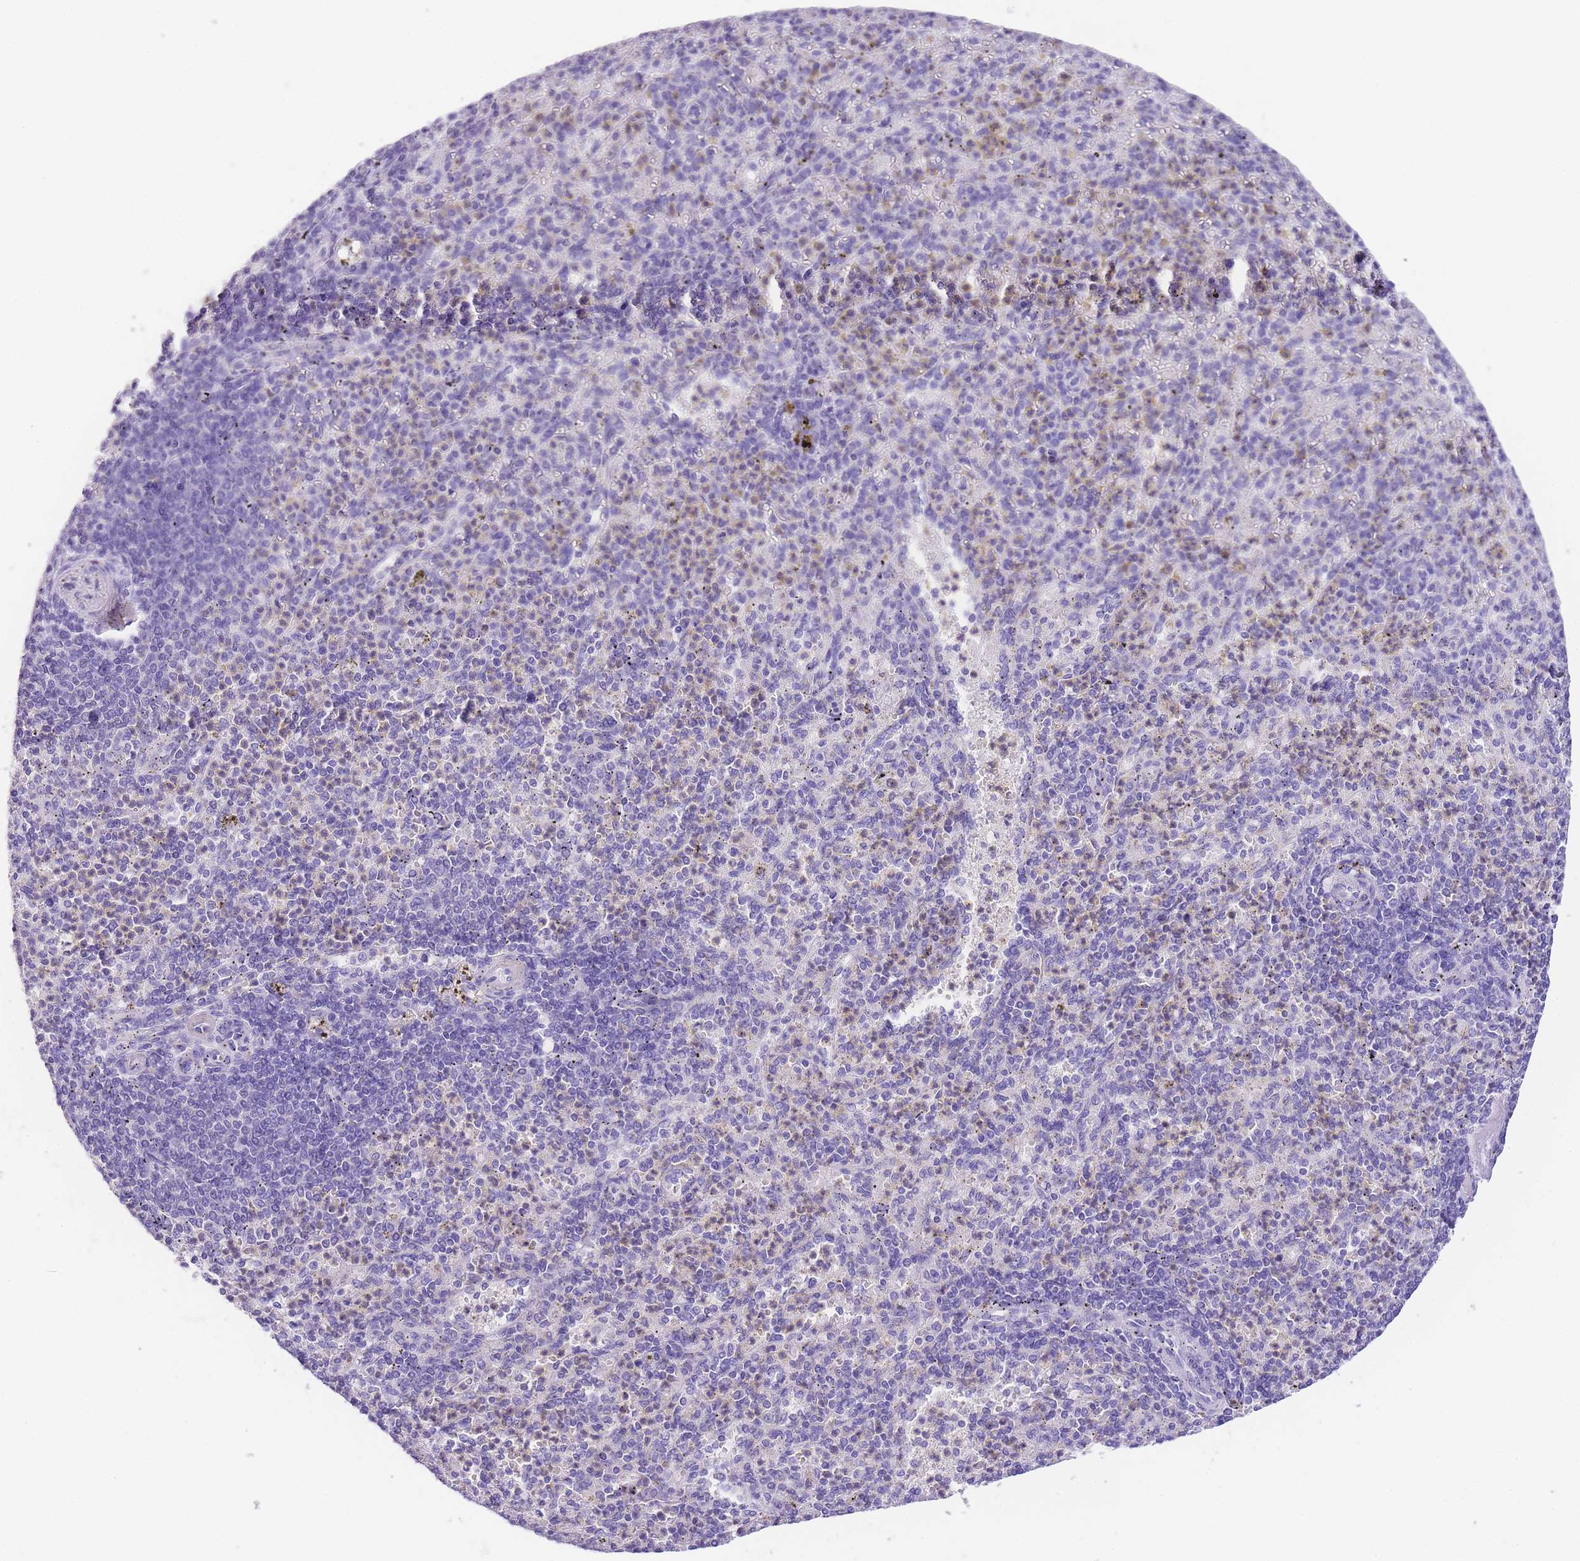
{"staining": {"intensity": "negative", "quantity": "none", "location": "none"}, "tissue": "spleen", "cell_type": "Cells in red pulp", "image_type": "normal", "snomed": [{"axis": "morphology", "description": "Normal tissue, NOS"}, {"axis": "topography", "description": "Spleen"}], "caption": "An immunohistochemistry micrograph of benign spleen is shown. There is no staining in cells in red pulp of spleen.", "gene": "EPN2", "patient": {"sex": "female", "age": 74}}